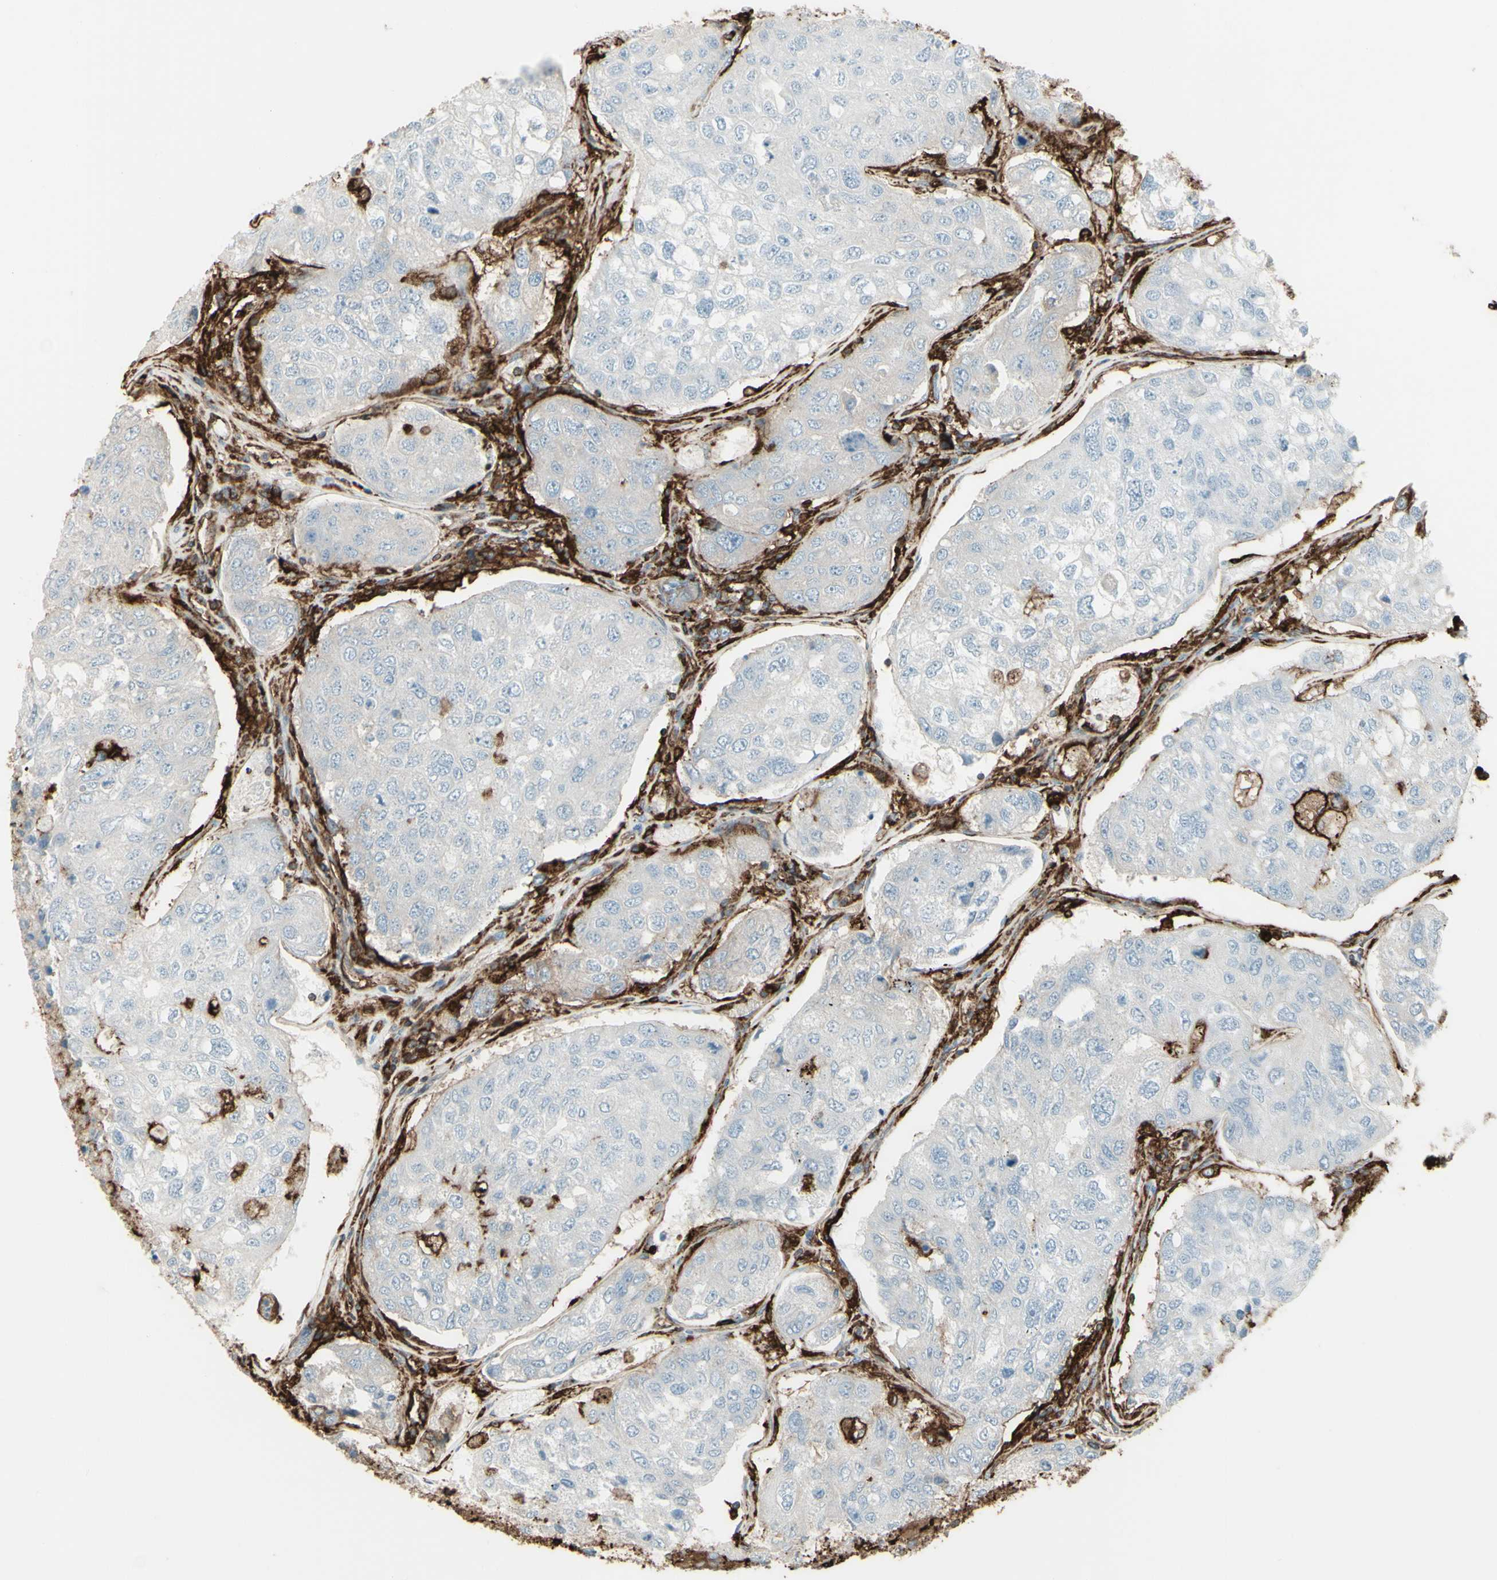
{"staining": {"intensity": "negative", "quantity": "none", "location": "none"}, "tissue": "urothelial cancer", "cell_type": "Tumor cells", "image_type": "cancer", "snomed": [{"axis": "morphology", "description": "Urothelial carcinoma, High grade"}, {"axis": "topography", "description": "Lymph node"}, {"axis": "topography", "description": "Urinary bladder"}], "caption": "Histopathology image shows no significant protein staining in tumor cells of urothelial carcinoma (high-grade).", "gene": "HLA-DPB1", "patient": {"sex": "male", "age": 51}}